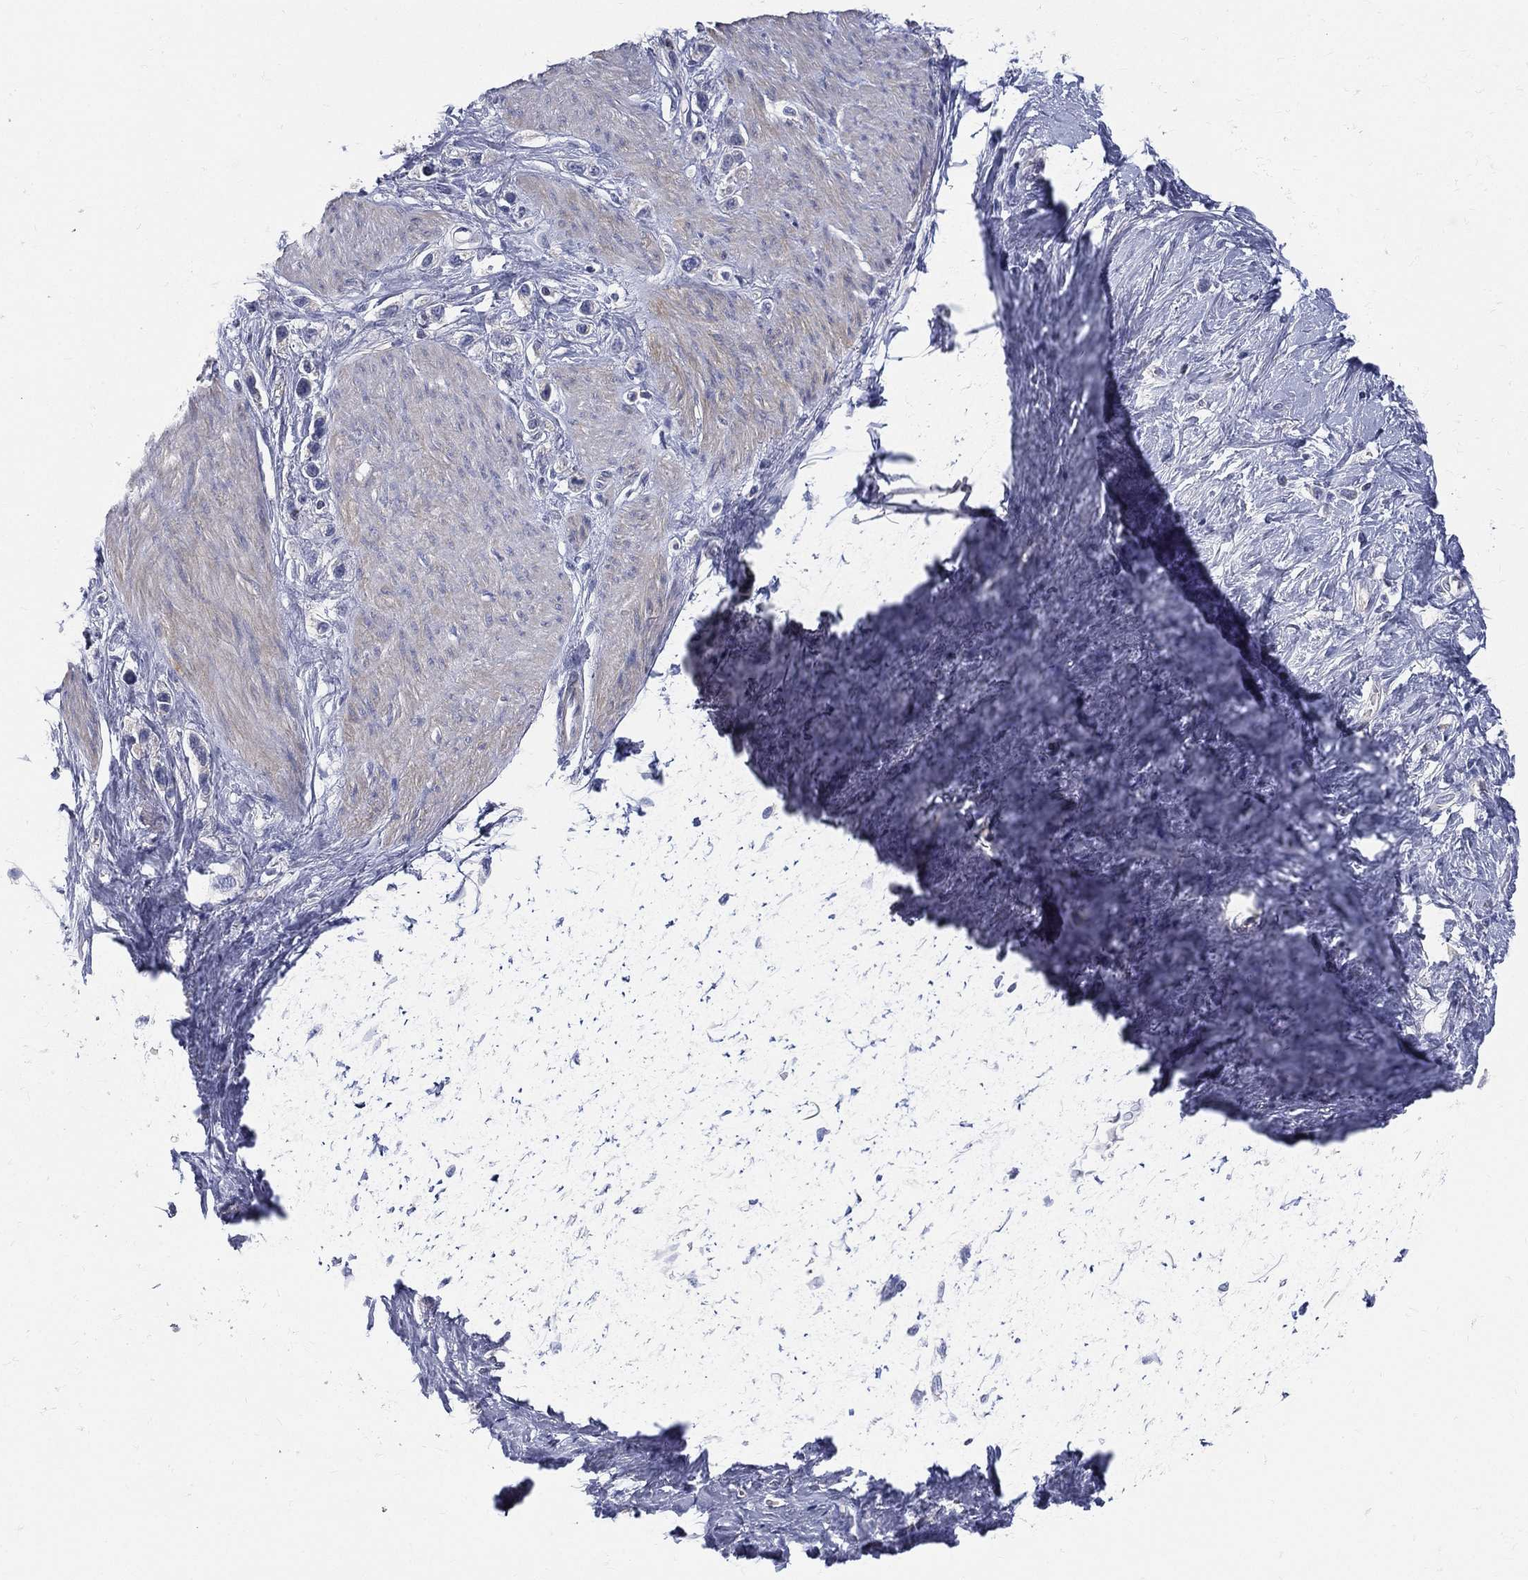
{"staining": {"intensity": "negative", "quantity": "none", "location": "none"}, "tissue": "stomach cancer", "cell_type": "Tumor cells", "image_type": "cancer", "snomed": [{"axis": "morphology", "description": "Normal tissue, NOS"}, {"axis": "morphology", "description": "Adenocarcinoma, NOS"}, {"axis": "morphology", "description": "Adenocarcinoma, High grade"}, {"axis": "topography", "description": "Stomach, upper"}, {"axis": "topography", "description": "Stomach"}], "caption": "High power microscopy micrograph of an immunohistochemistry histopathology image of stomach cancer, revealing no significant staining in tumor cells.", "gene": "ETNPPL", "patient": {"sex": "female", "age": 65}}